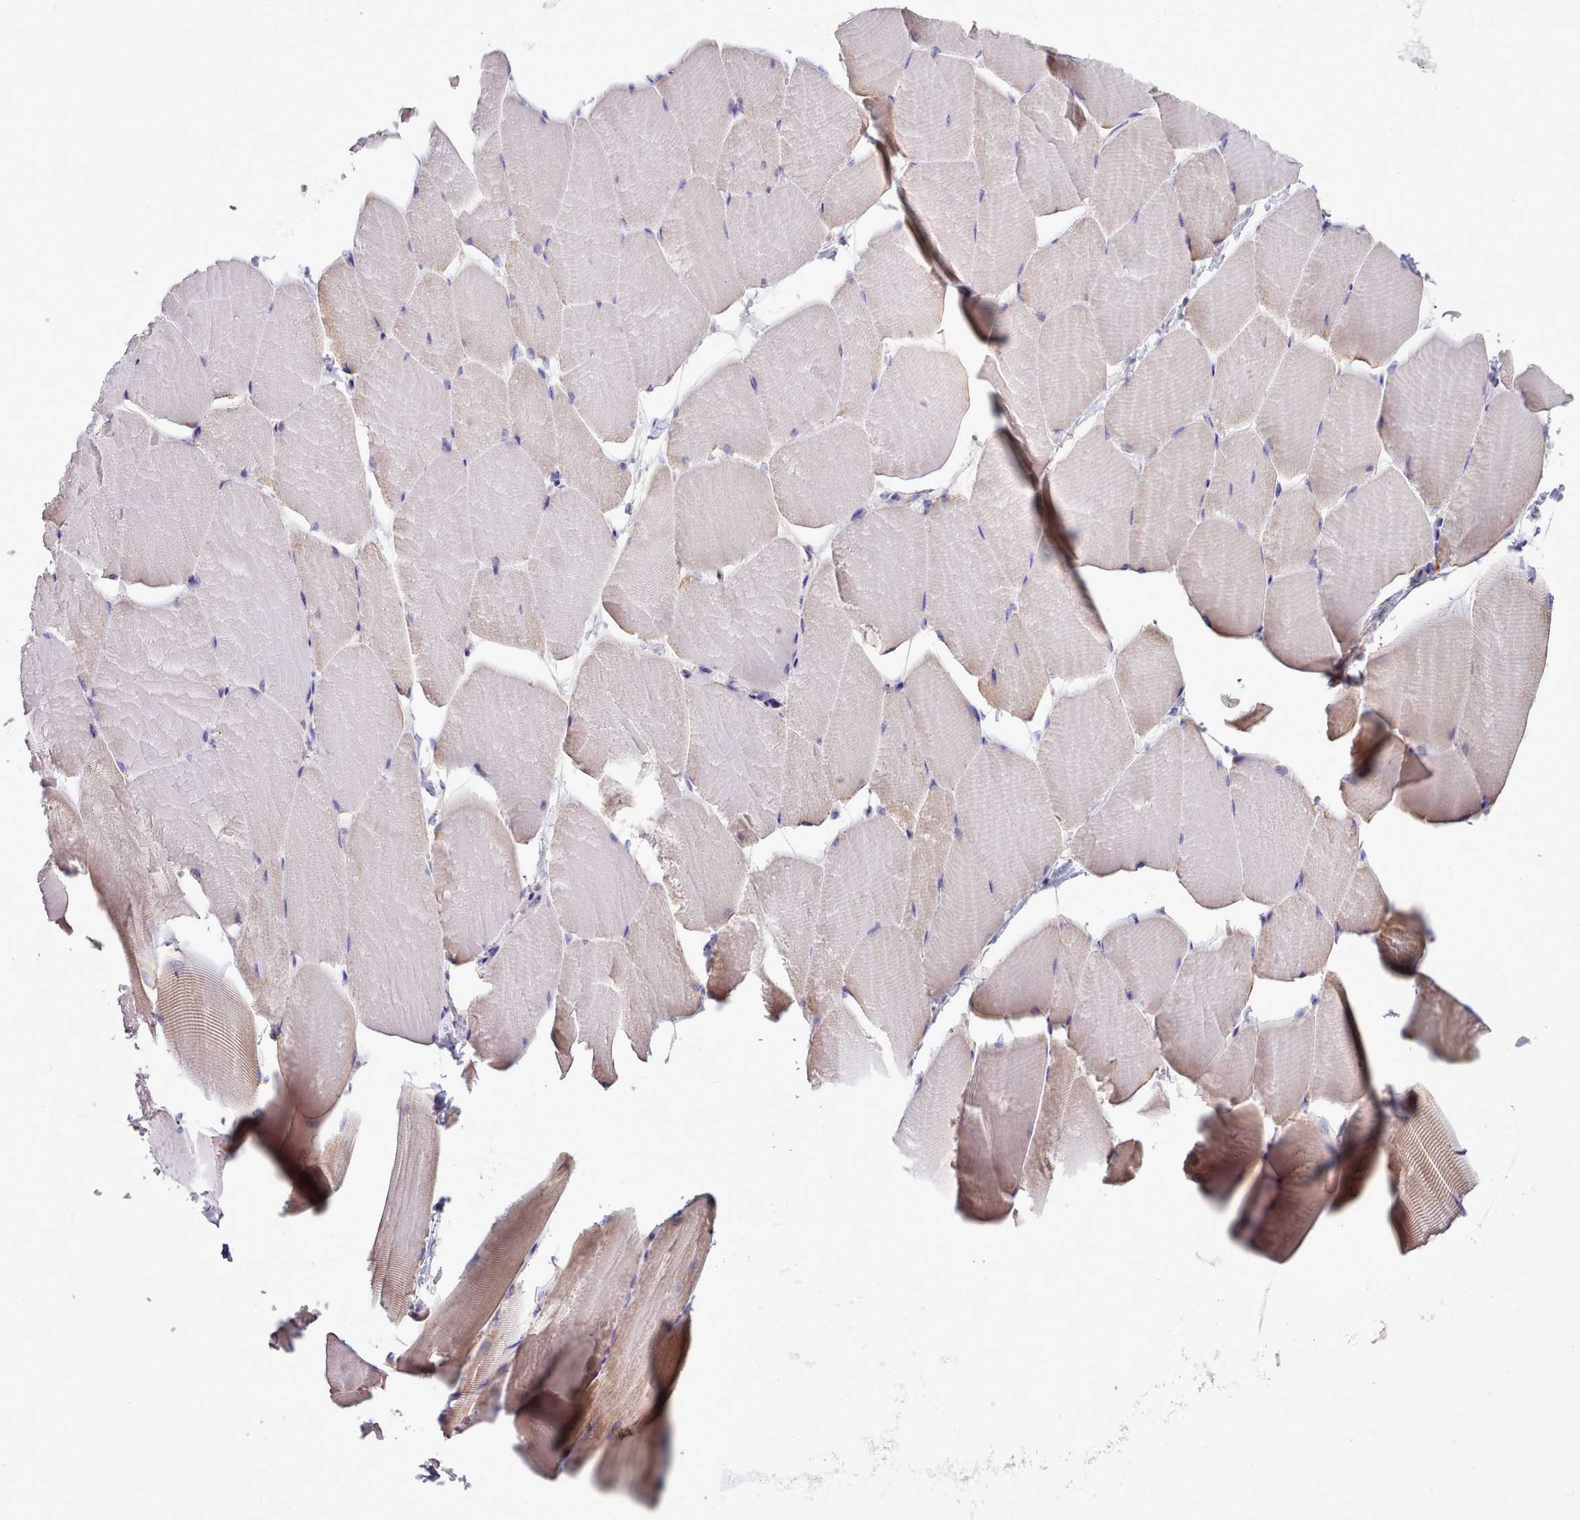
{"staining": {"intensity": "weak", "quantity": "<25%", "location": "cytoplasmic/membranous"}, "tissue": "skeletal muscle", "cell_type": "Myocytes", "image_type": "normal", "snomed": [{"axis": "morphology", "description": "Normal tissue, NOS"}, {"axis": "topography", "description": "Skeletal muscle"}], "caption": "There is no significant expression in myocytes of skeletal muscle. The staining is performed using DAB brown chromogen with nuclei counter-stained in using hematoxylin.", "gene": "SRP54", "patient": {"sex": "male", "age": 25}}